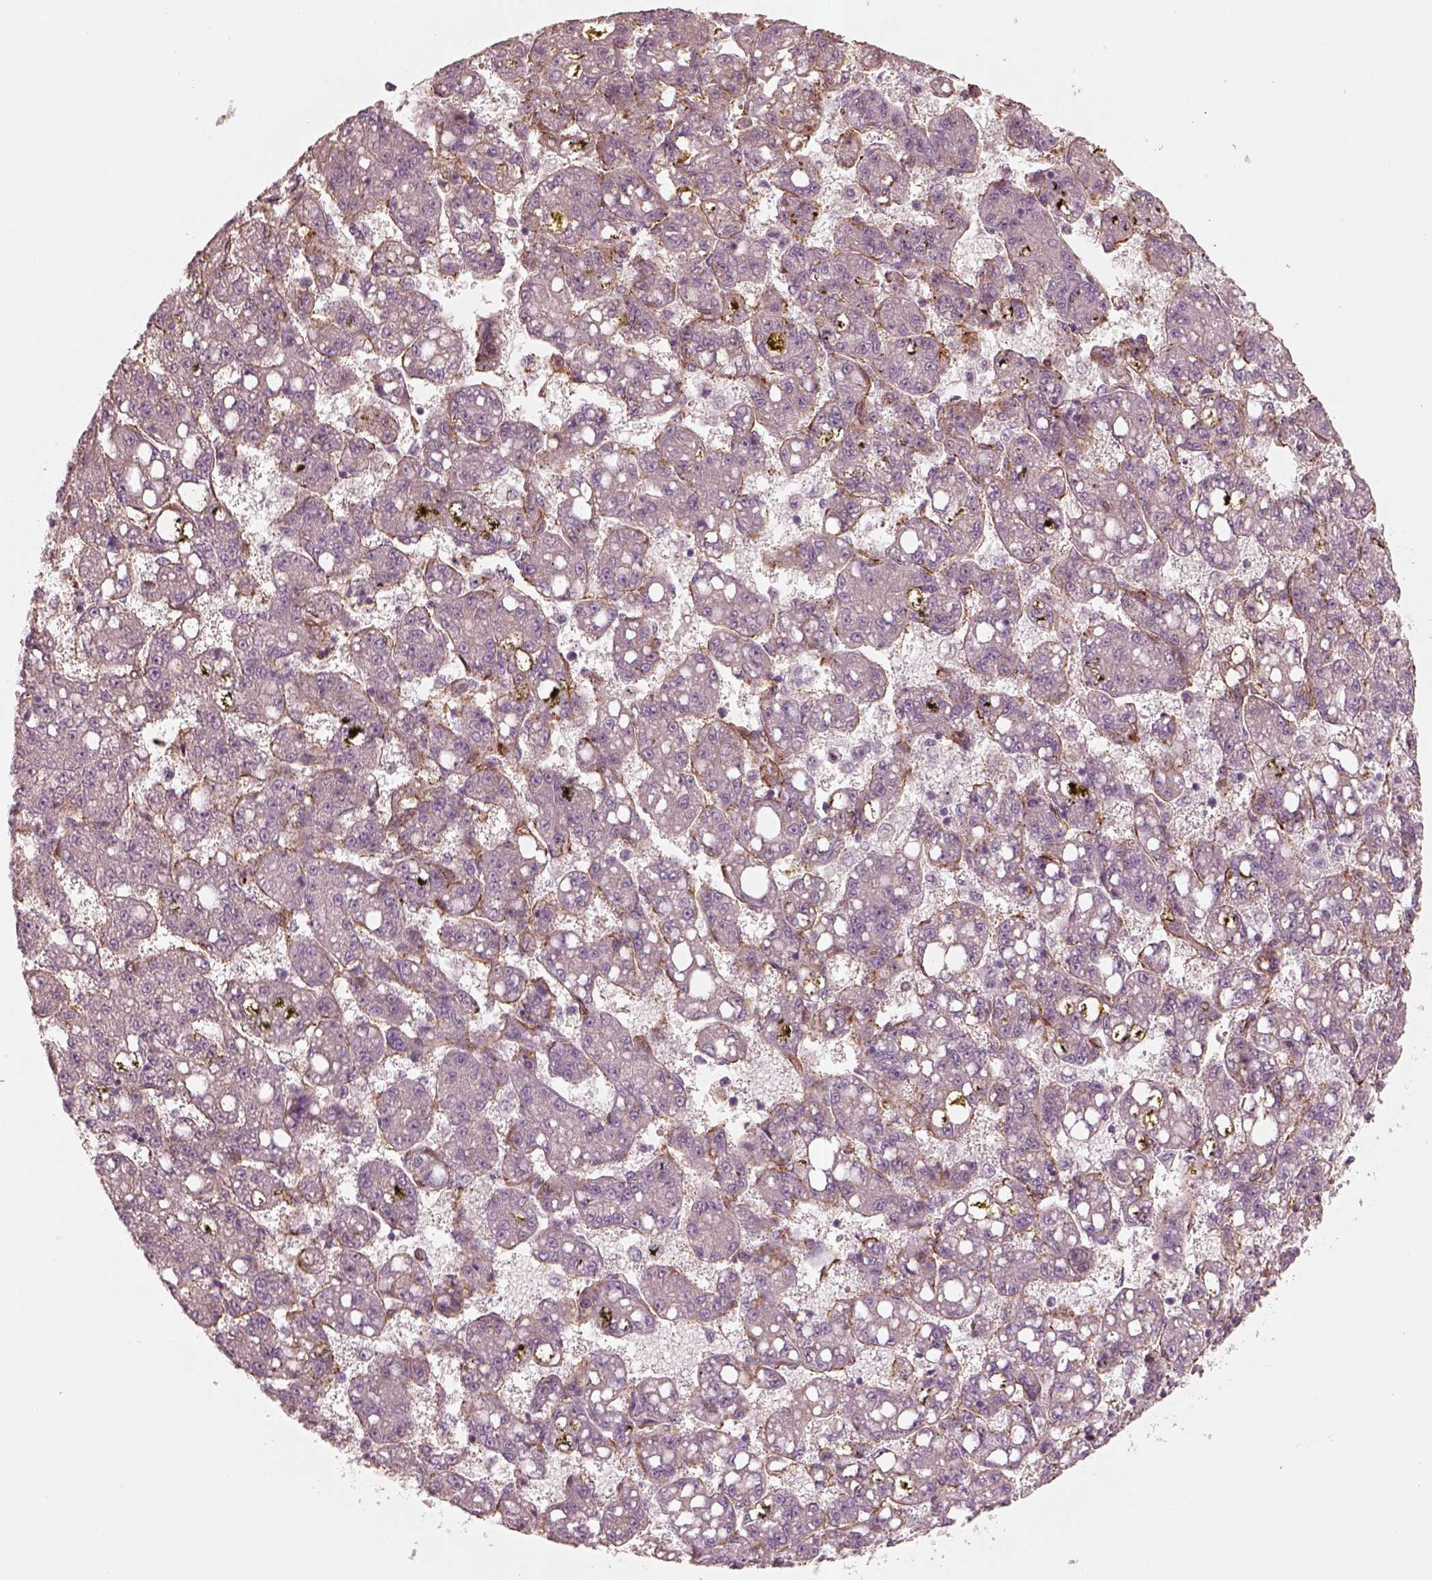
{"staining": {"intensity": "negative", "quantity": "none", "location": "none"}, "tissue": "liver cancer", "cell_type": "Tumor cells", "image_type": "cancer", "snomed": [{"axis": "morphology", "description": "Carcinoma, Hepatocellular, NOS"}, {"axis": "topography", "description": "Liver"}], "caption": "The image shows no significant positivity in tumor cells of liver cancer (hepatocellular carcinoma). (DAB (3,3'-diaminobenzidine) IHC visualized using brightfield microscopy, high magnification).", "gene": "CRYM", "patient": {"sex": "female", "age": 65}}